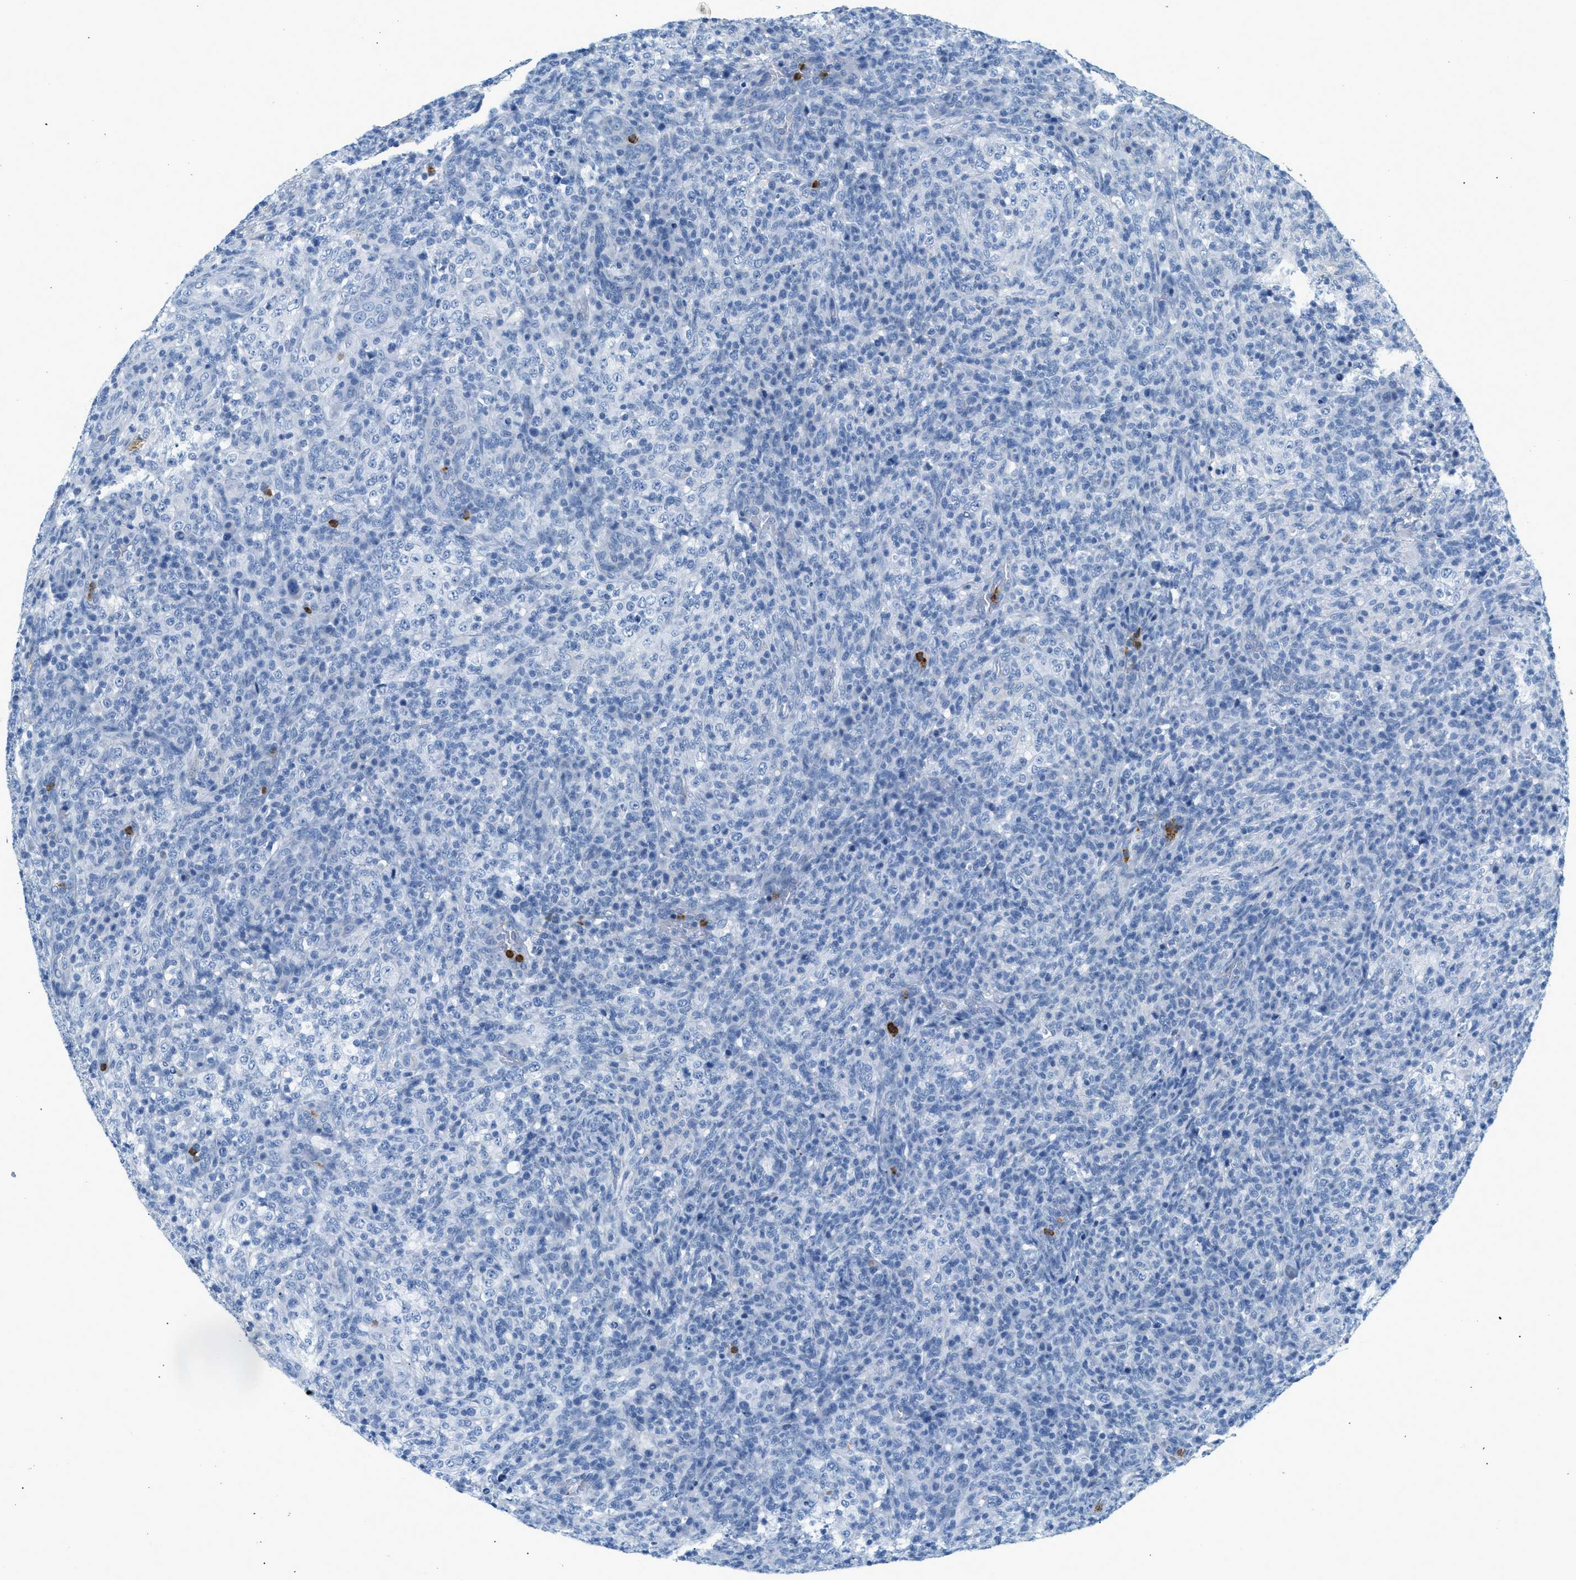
{"staining": {"intensity": "negative", "quantity": "none", "location": "none"}, "tissue": "lymphoma", "cell_type": "Tumor cells", "image_type": "cancer", "snomed": [{"axis": "morphology", "description": "Malignant lymphoma, non-Hodgkin's type, High grade"}, {"axis": "topography", "description": "Lymph node"}], "caption": "IHC of malignant lymphoma, non-Hodgkin's type (high-grade) reveals no positivity in tumor cells. (Stains: DAB (3,3'-diaminobenzidine) immunohistochemistry with hematoxylin counter stain, Microscopy: brightfield microscopy at high magnification).", "gene": "LCN2", "patient": {"sex": "female", "age": 76}}